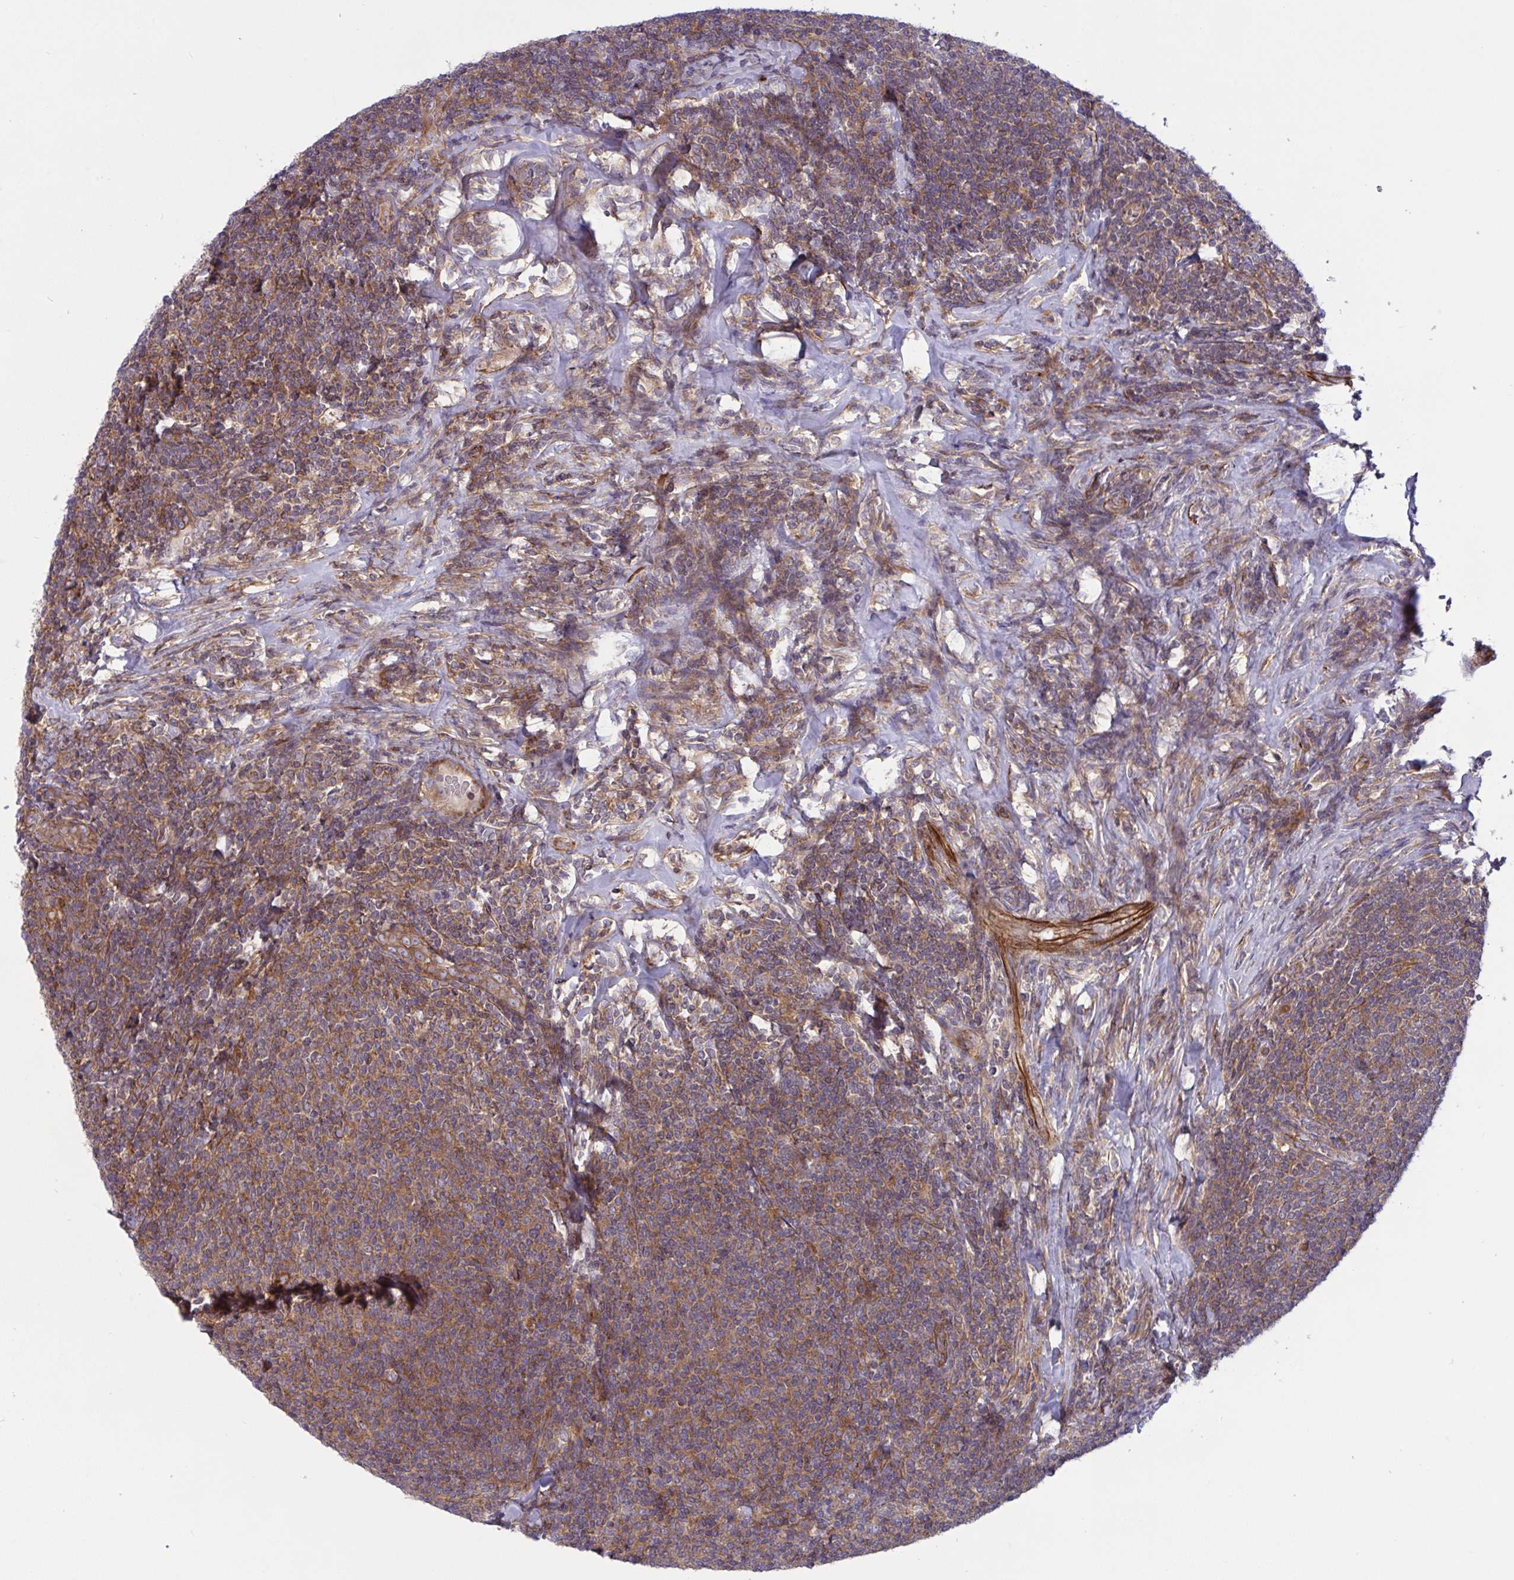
{"staining": {"intensity": "weak", "quantity": ">75%", "location": "cytoplasmic/membranous"}, "tissue": "lymphoma", "cell_type": "Tumor cells", "image_type": "cancer", "snomed": [{"axis": "morphology", "description": "Malignant lymphoma, non-Hodgkin's type, Low grade"}, {"axis": "topography", "description": "Lymph node"}], "caption": "A low amount of weak cytoplasmic/membranous expression is appreciated in about >75% of tumor cells in lymphoma tissue. (DAB IHC, brown staining for protein, blue staining for nuclei).", "gene": "TANK", "patient": {"sex": "male", "age": 52}}